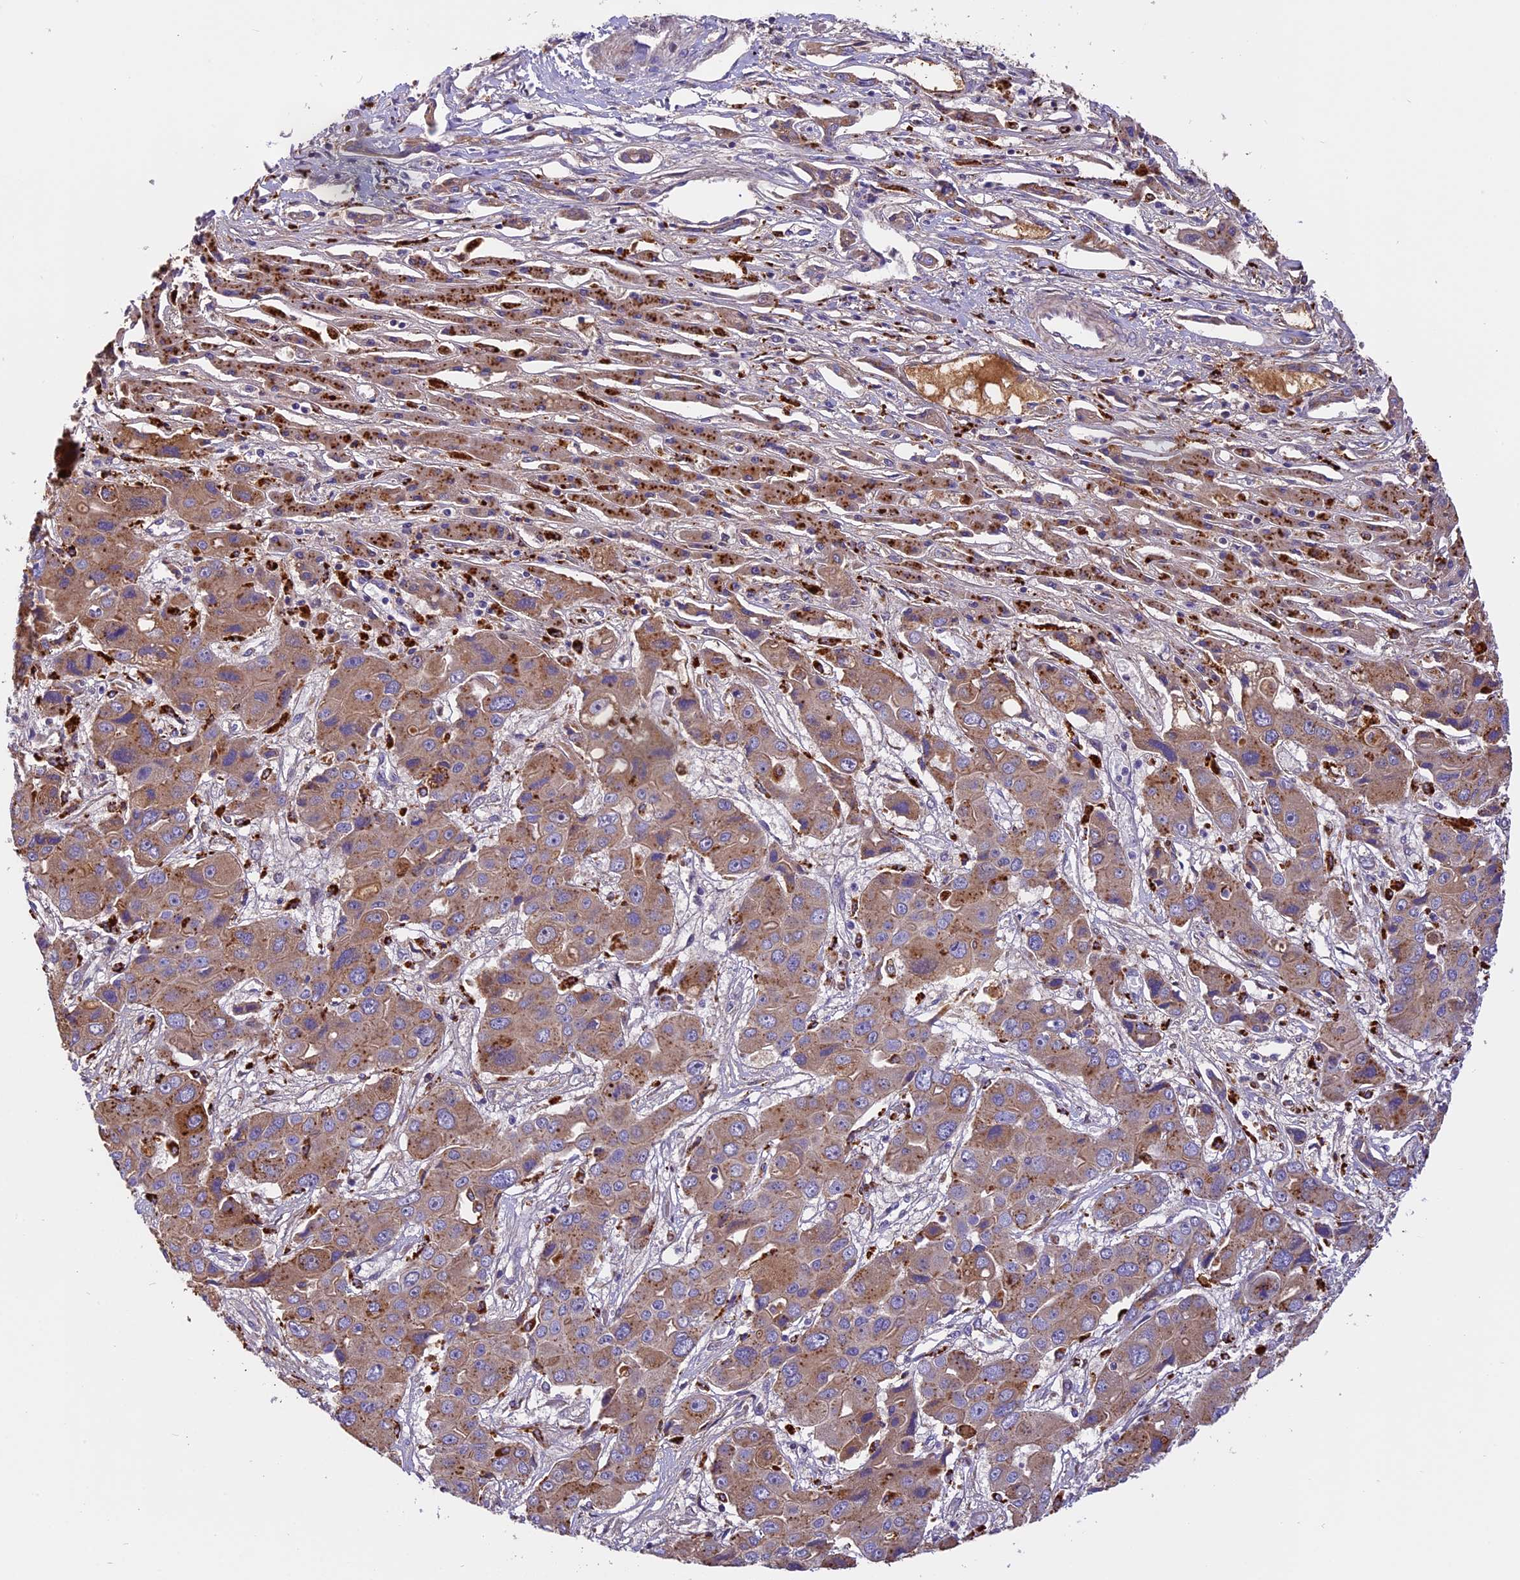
{"staining": {"intensity": "moderate", "quantity": "25%-75%", "location": "cytoplasmic/membranous"}, "tissue": "liver cancer", "cell_type": "Tumor cells", "image_type": "cancer", "snomed": [{"axis": "morphology", "description": "Cholangiocarcinoma"}, {"axis": "topography", "description": "Liver"}], "caption": "An immunohistochemistry (IHC) photomicrograph of tumor tissue is shown. Protein staining in brown highlights moderate cytoplasmic/membranous positivity in cholangiocarcinoma (liver) within tumor cells.", "gene": "COPE", "patient": {"sex": "male", "age": 67}}